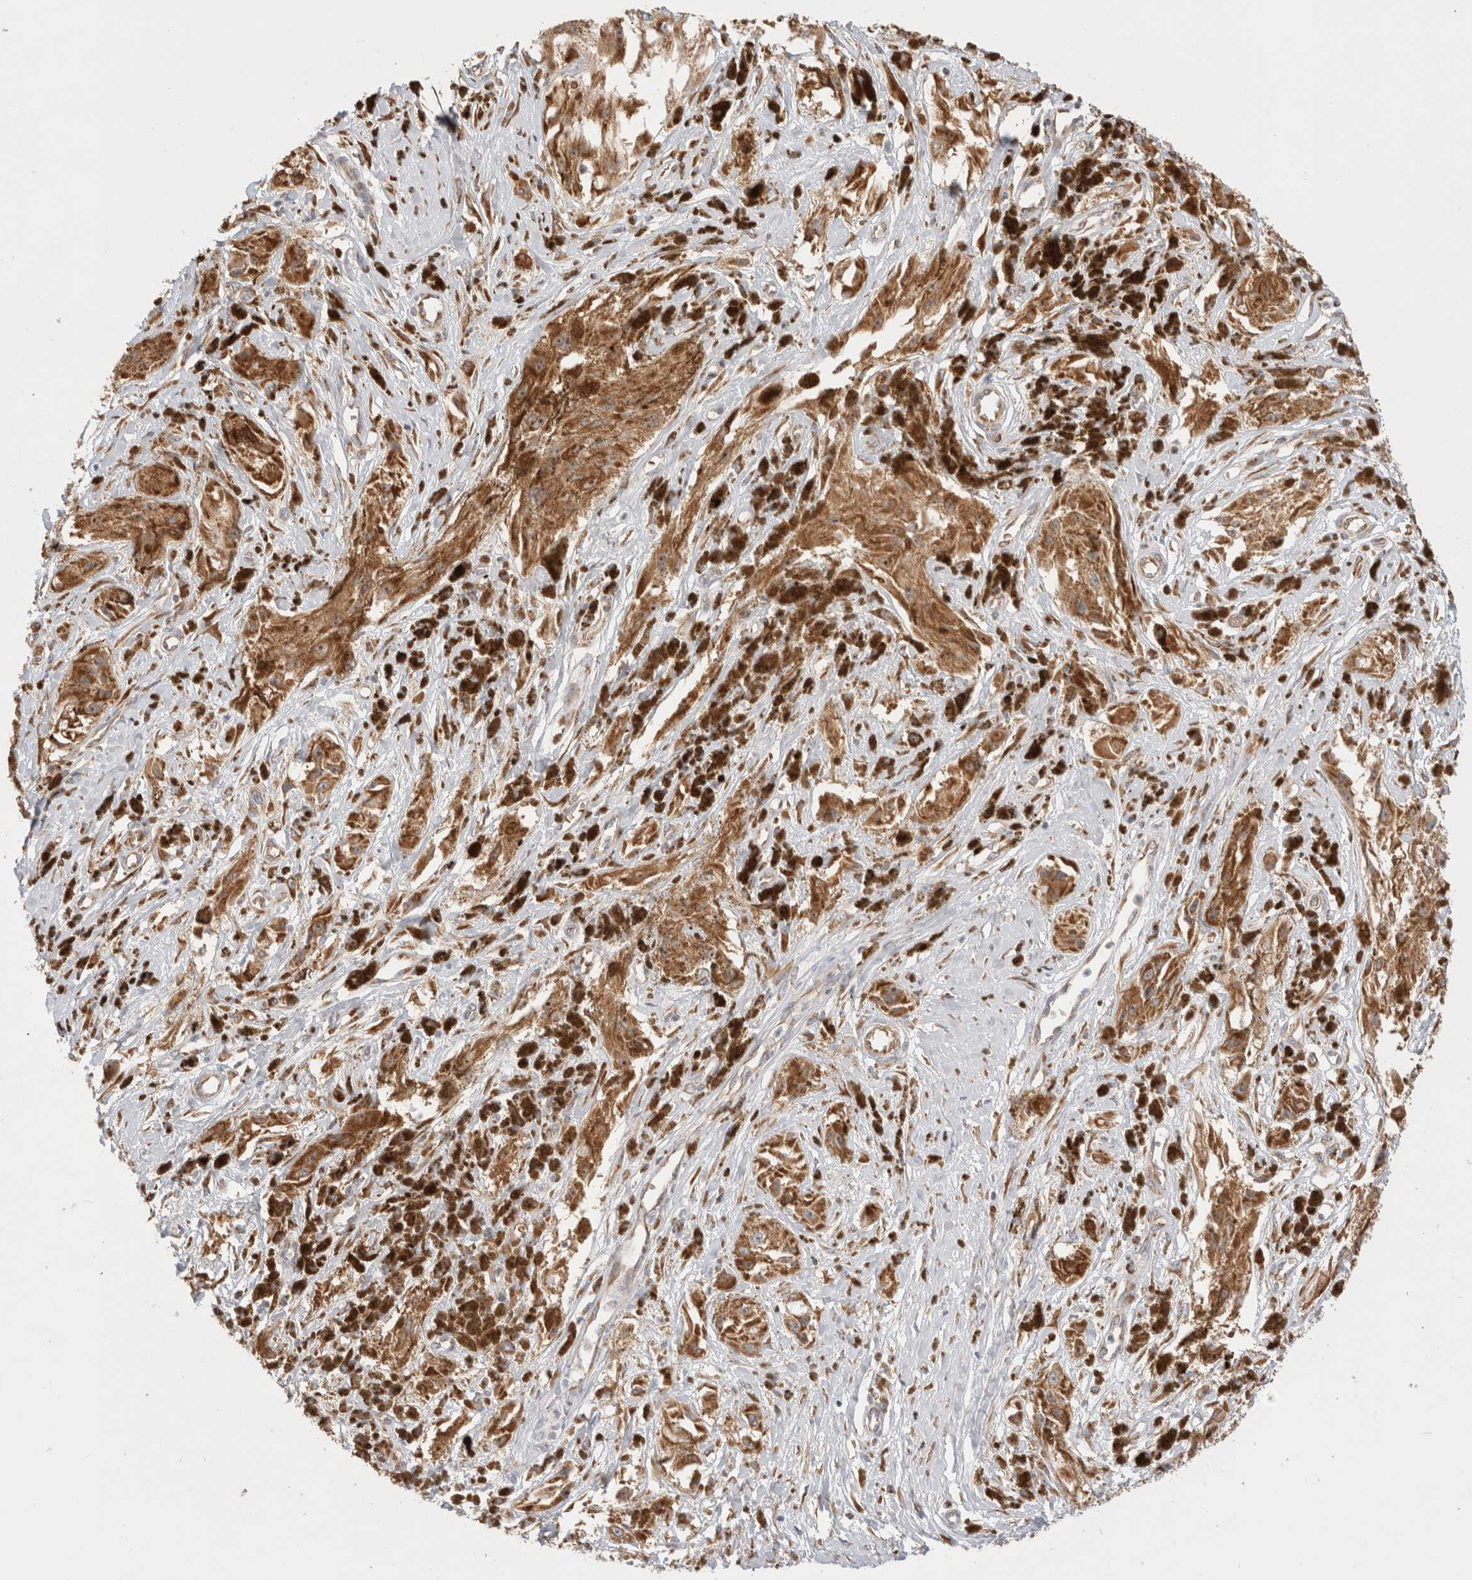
{"staining": {"intensity": "moderate", "quantity": ">75%", "location": "cytoplasmic/membranous"}, "tissue": "melanoma", "cell_type": "Tumor cells", "image_type": "cancer", "snomed": [{"axis": "morphology", "description": "Malignant melanoma, NOS"}, {"axis": "topography", "description": "Skin"}], "caption": "Protein analysis of melanoma tissue shows moderate cytoplasmic/membranous staining in about >75% of tumor cells.", "gene": "UTS2B", "patient": {"sex": "male", "age": 88}}